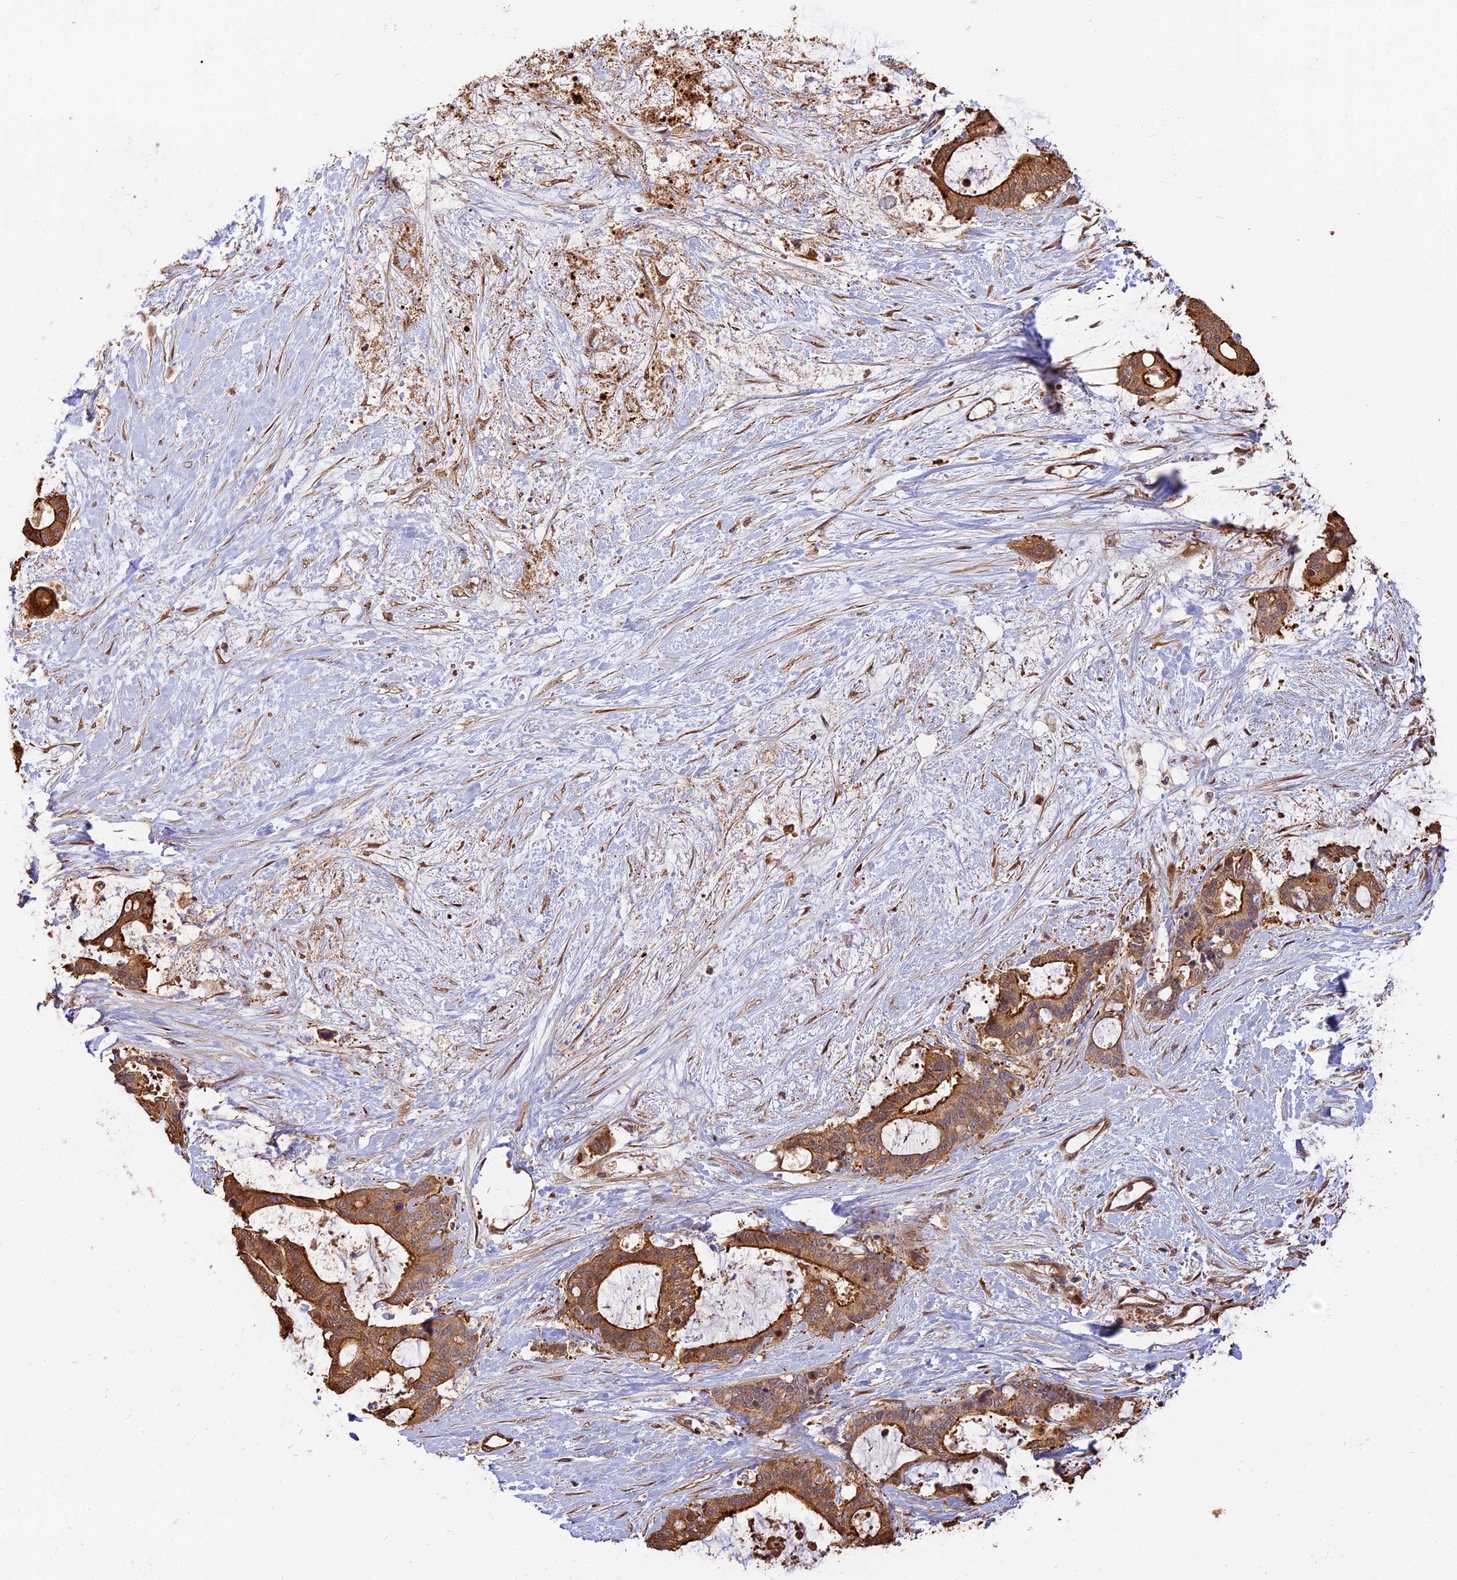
{"staining": {"intensity": "moderate", "quantity": ">75%", "location": "cytoplasmic/membranous"}, "tissue": "liver cancer", "cell_type": "Tumor cells", "image_type": "cancer", "snomed": [{"axis": "morphology", "description": "Normal tissue, NOS"}, {"axis": "morphology", "description": "Cholangiocarcinoma"}, {"axis": "topography", "description": "Liver"}, {"axis": "topography", "description": "Peripheral nerve tissue"}], "caption": "An image showing moderate cytoplasmic/membranous expression in about >75% of tumor cells in liver cholangiocarcinoma, as visualized by brown immunohistochemical staining.", "gene": "PPP1R37", "patient": {"sex": "female", "age": 73}}